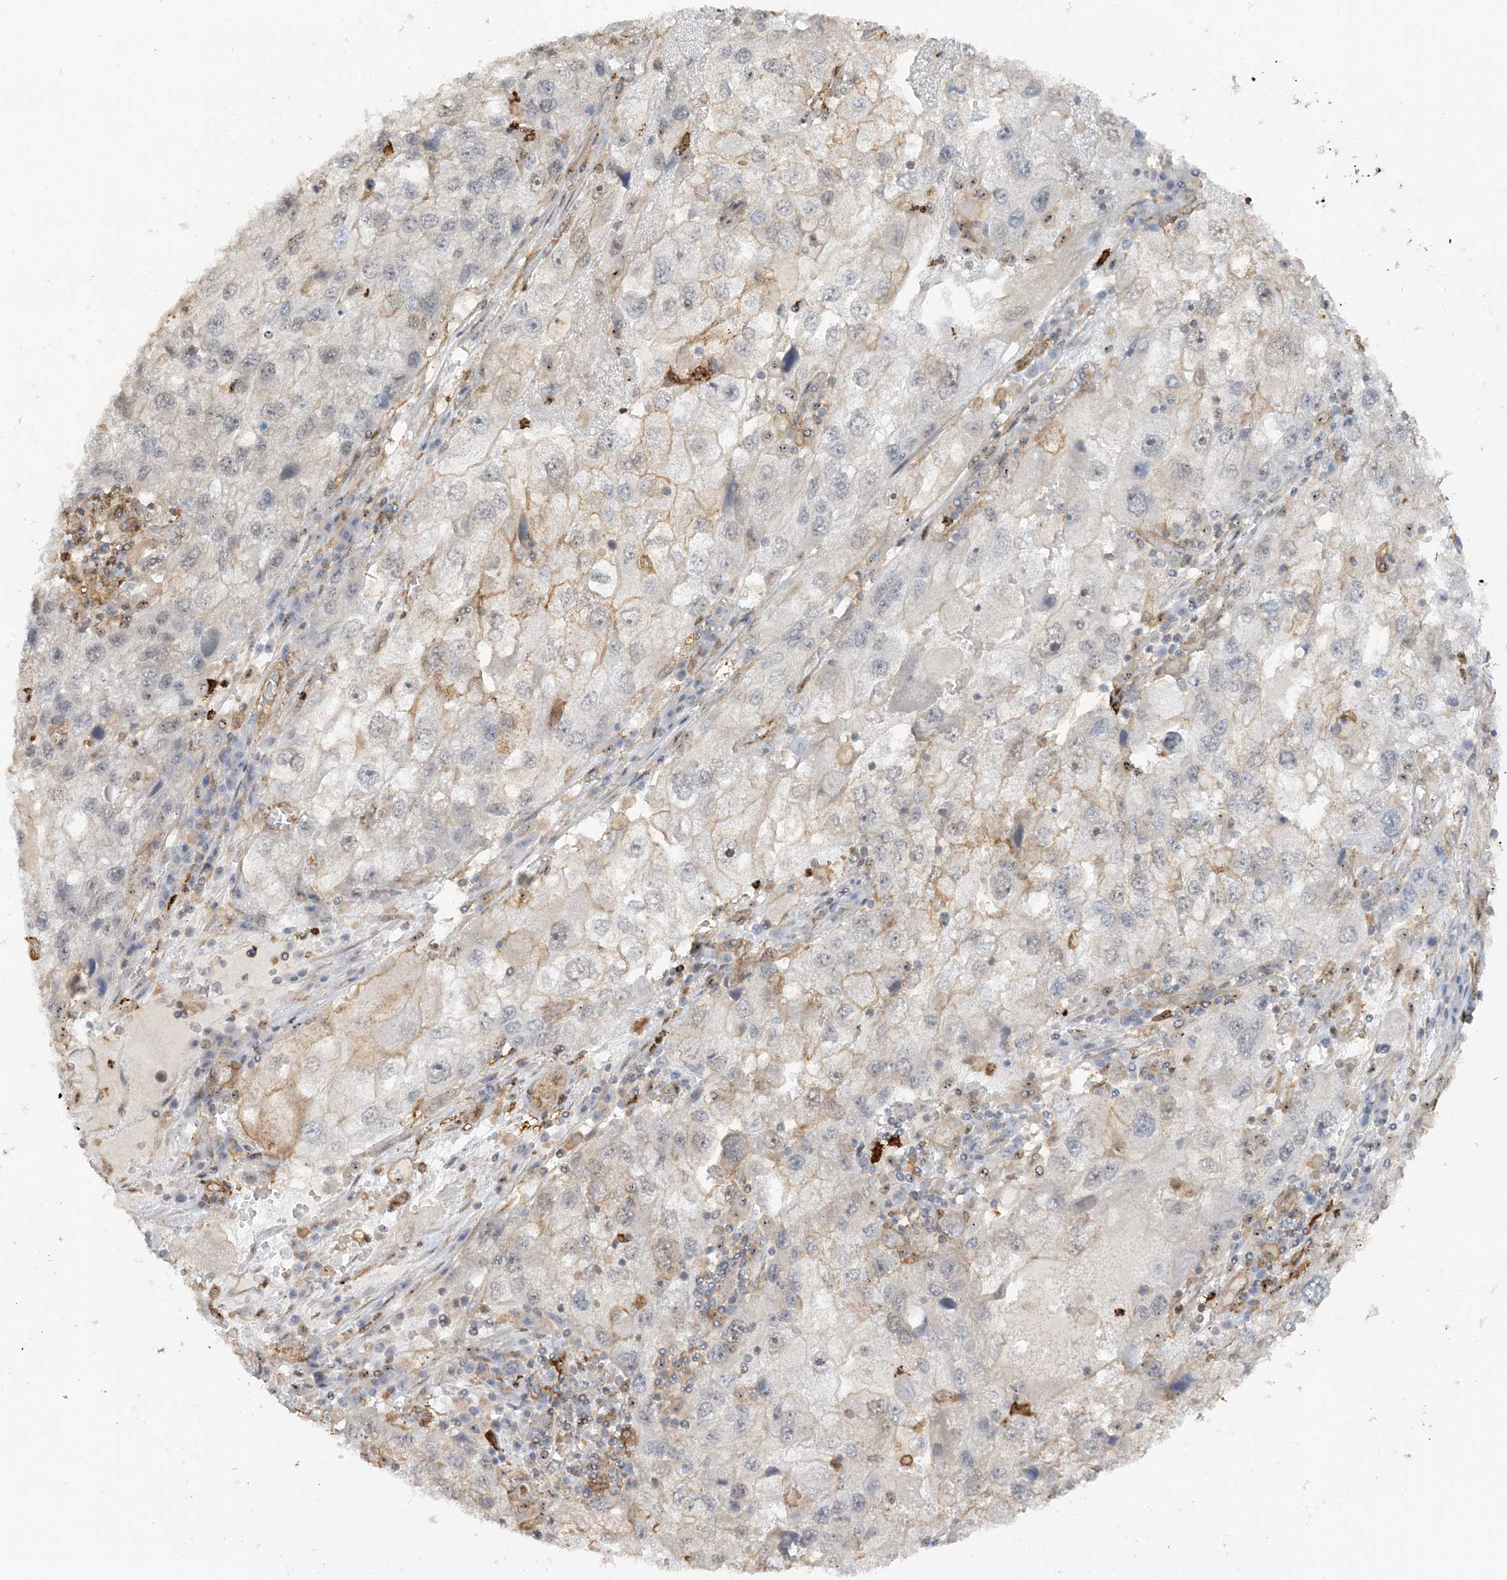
{"staining": {"intensity": "weak", "quantity": "<25%", "location": "cytoplasmic/membranous,nuclear"}, "tissue": "endometrial cancer", "cell_type": "Tumor cells", "image_type": "cancer", "snomed": [{"axis": "morphology", "description": "Adenocarcinoma, NOS"}, {"axis": "topography", "description": "Endometrium"}], "caption": "Tumor cells are negative for protein expression in human adenocarcinoma (endometrial).", "gene": "PHACTR2", "patient": {"sex": "female", "age": 49}}